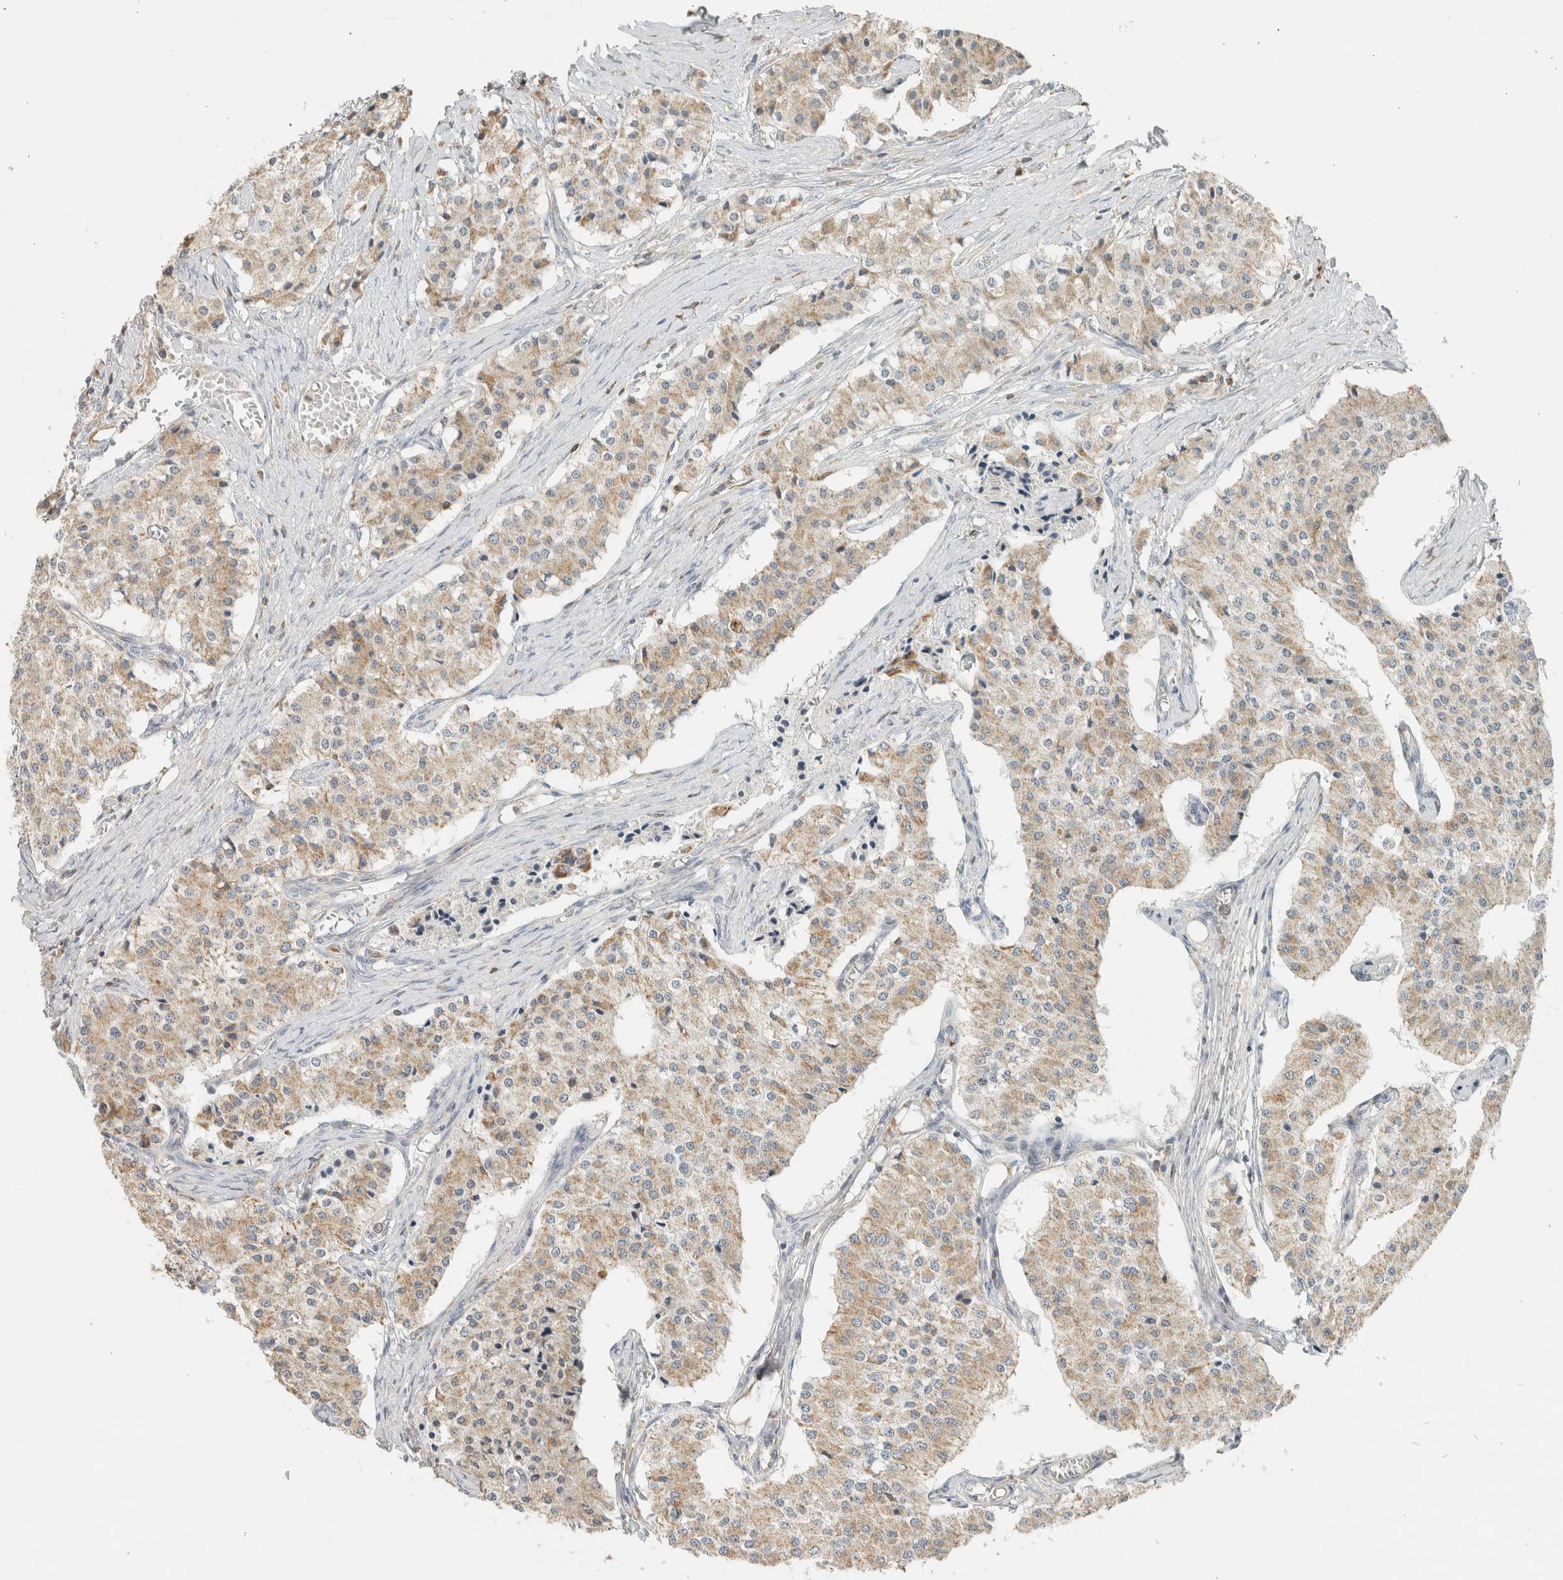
{"staining": {"intensity": "weak", "quantity": ">75%", "location": "cytoplasmic/membranous"}, "tissue": "carcinoid", "cell_type": "Tumor cells", "image_type": "cancer", "snomed": [{"axis": "morphology", "description": "Carcinoid, malignant, NOS"}, {"axis": "topography", "description": "Colon"}], "caption": "Tumor cells show low levels of weak cytoplasmic/membranous staining in approximately >75% of cells in malignant carcinoid.", "gene": "CAPG", "patient": {"sex": "female", "age": 52}}